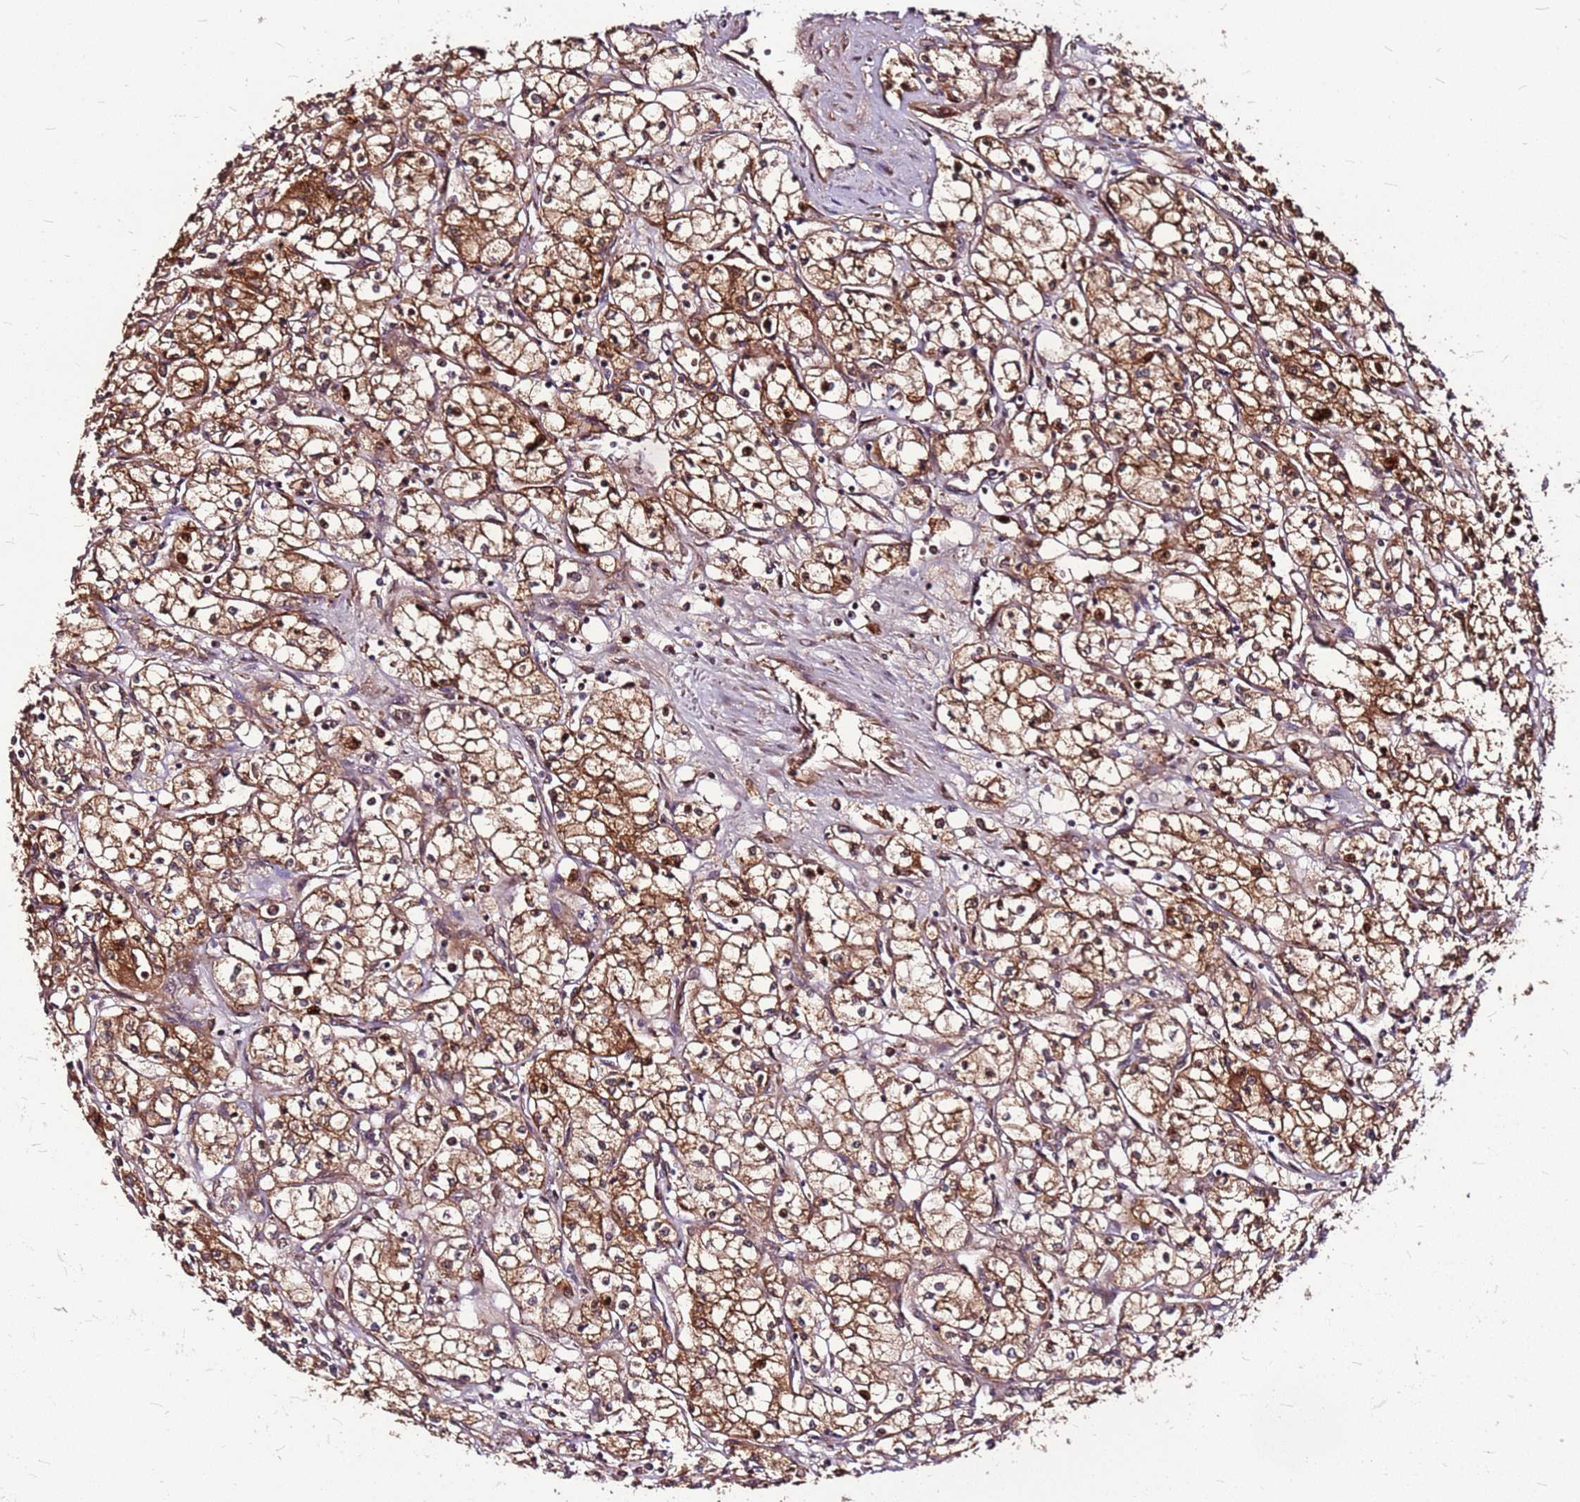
{"staining": {"intensity": "strong", "quantity": ">75%", "location": "cytoplasmic/membranous"}, "tissue": "renal cancer", "cell_type": "Tumor cells", "image_type": "cancer", "snomed": [{"axis": "morphology", "description": "Adenocarcinoma, NOS"}, {"axis": "topography", "description": "Kidney"}], "caption": "Immunohistochemistry (IHC) (DAB (3,3'-diaminobenzidine)) staining of human renal cancer shows strong cytoplasmic/membranous protein expression in approximately >75% of tumor cells. The staining is performed using DAB (3,3'-diaminobenzidine) brown chromogen to label protein expression. The nuclei are counter-stained blue using hematoxylin.", "gene": "LYPLAL1", "patient": {"sex": "male", "age": 59}}